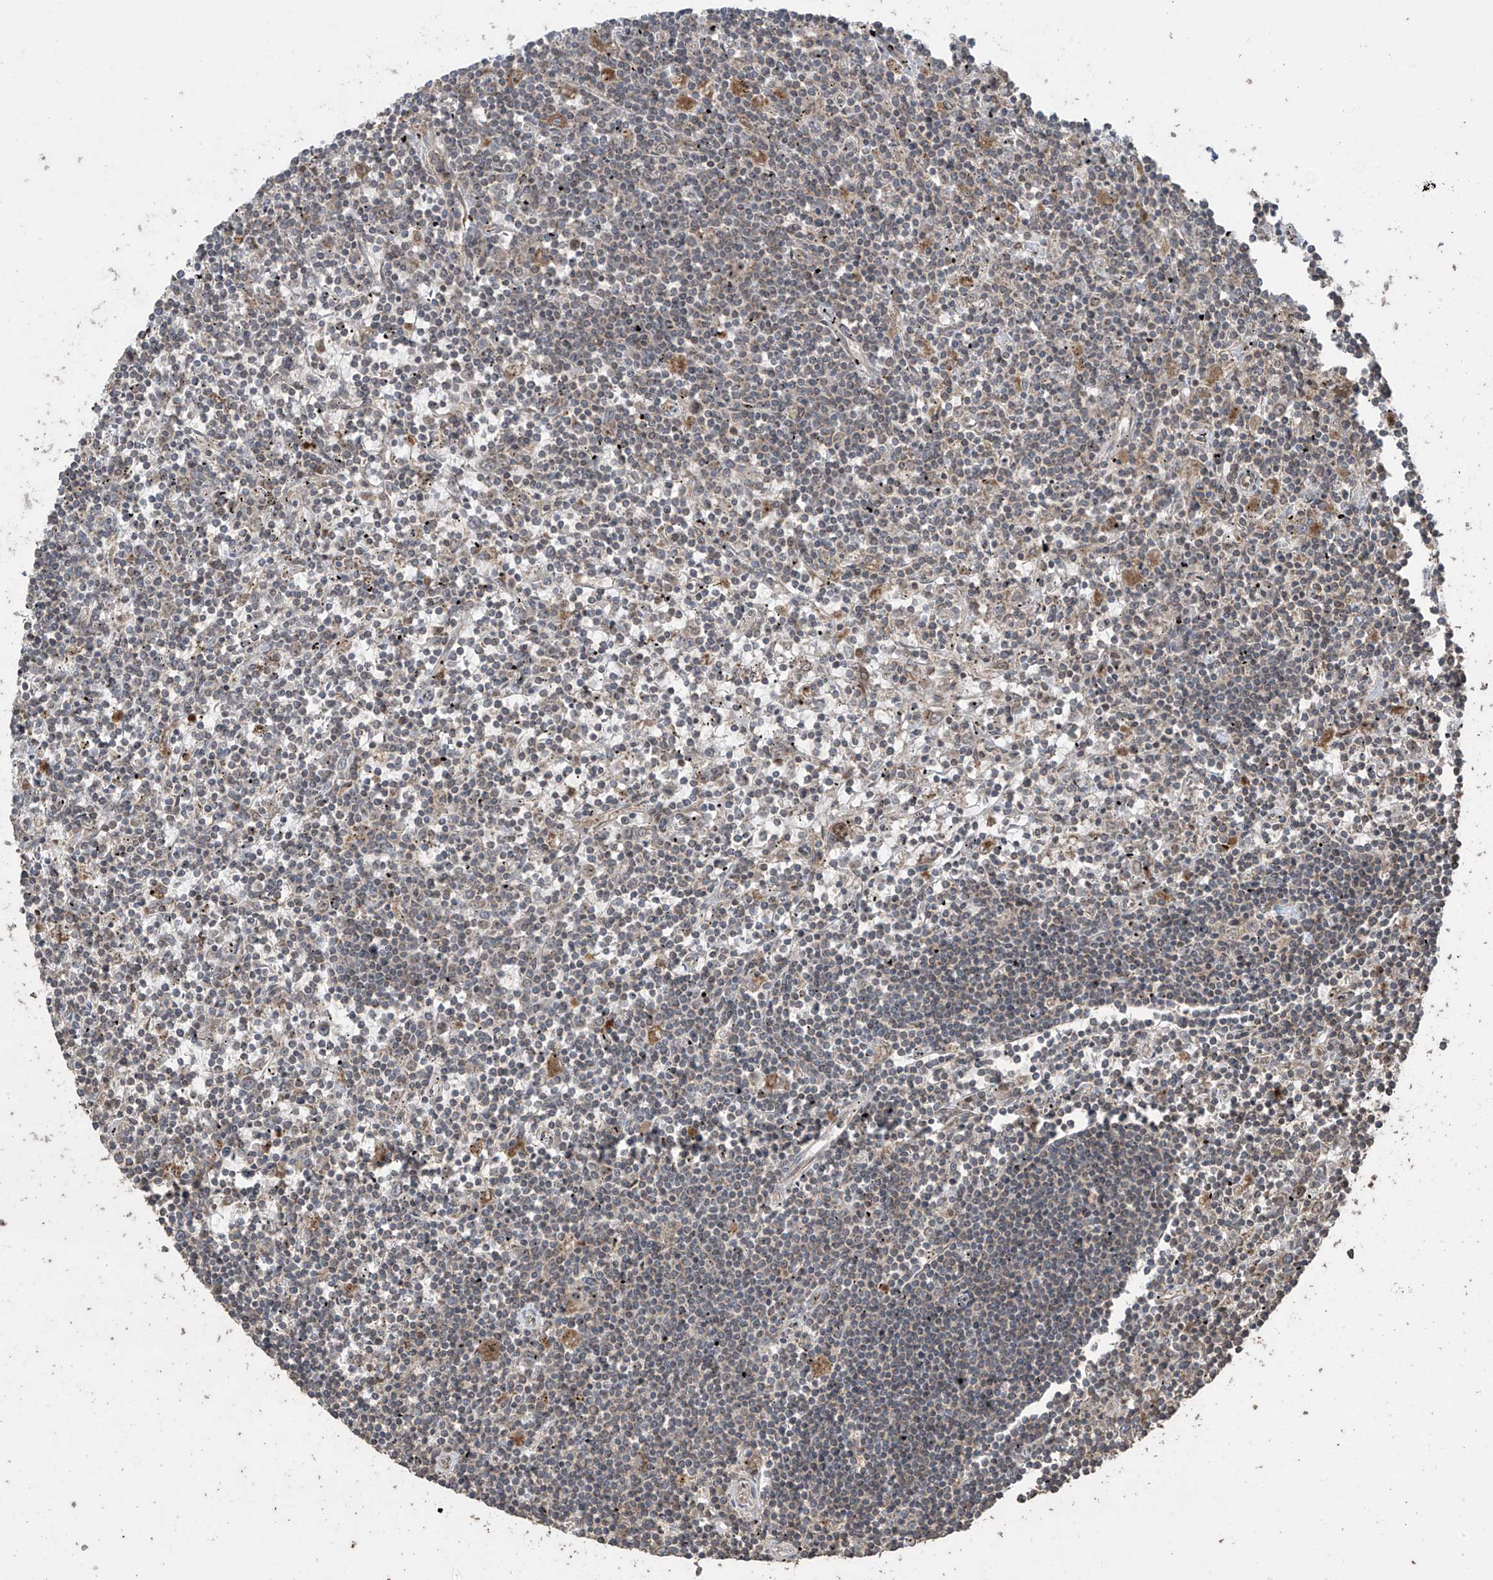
{"staining": {"intensity": "negative", "quantity": "none", "location": "none"}, "tissue": "lymphoma", "cell_type": "Tumor cells", "image_type": "cancer", "snomed": [{"axis": "morphology", "description": "Malignant lymphoma, non-Hodgkin's type, Low grade"}, {"axis": "topography", "description": "Spleen"}], "caption": "Immunohistochemistry photomicrograph of neoplastic tissue: lymphoma stained with DAB demonstrates no significant protein staining in tumor cells.", "gene": "PGPEP1", "patient": {"sex": "male", "age": 76}}